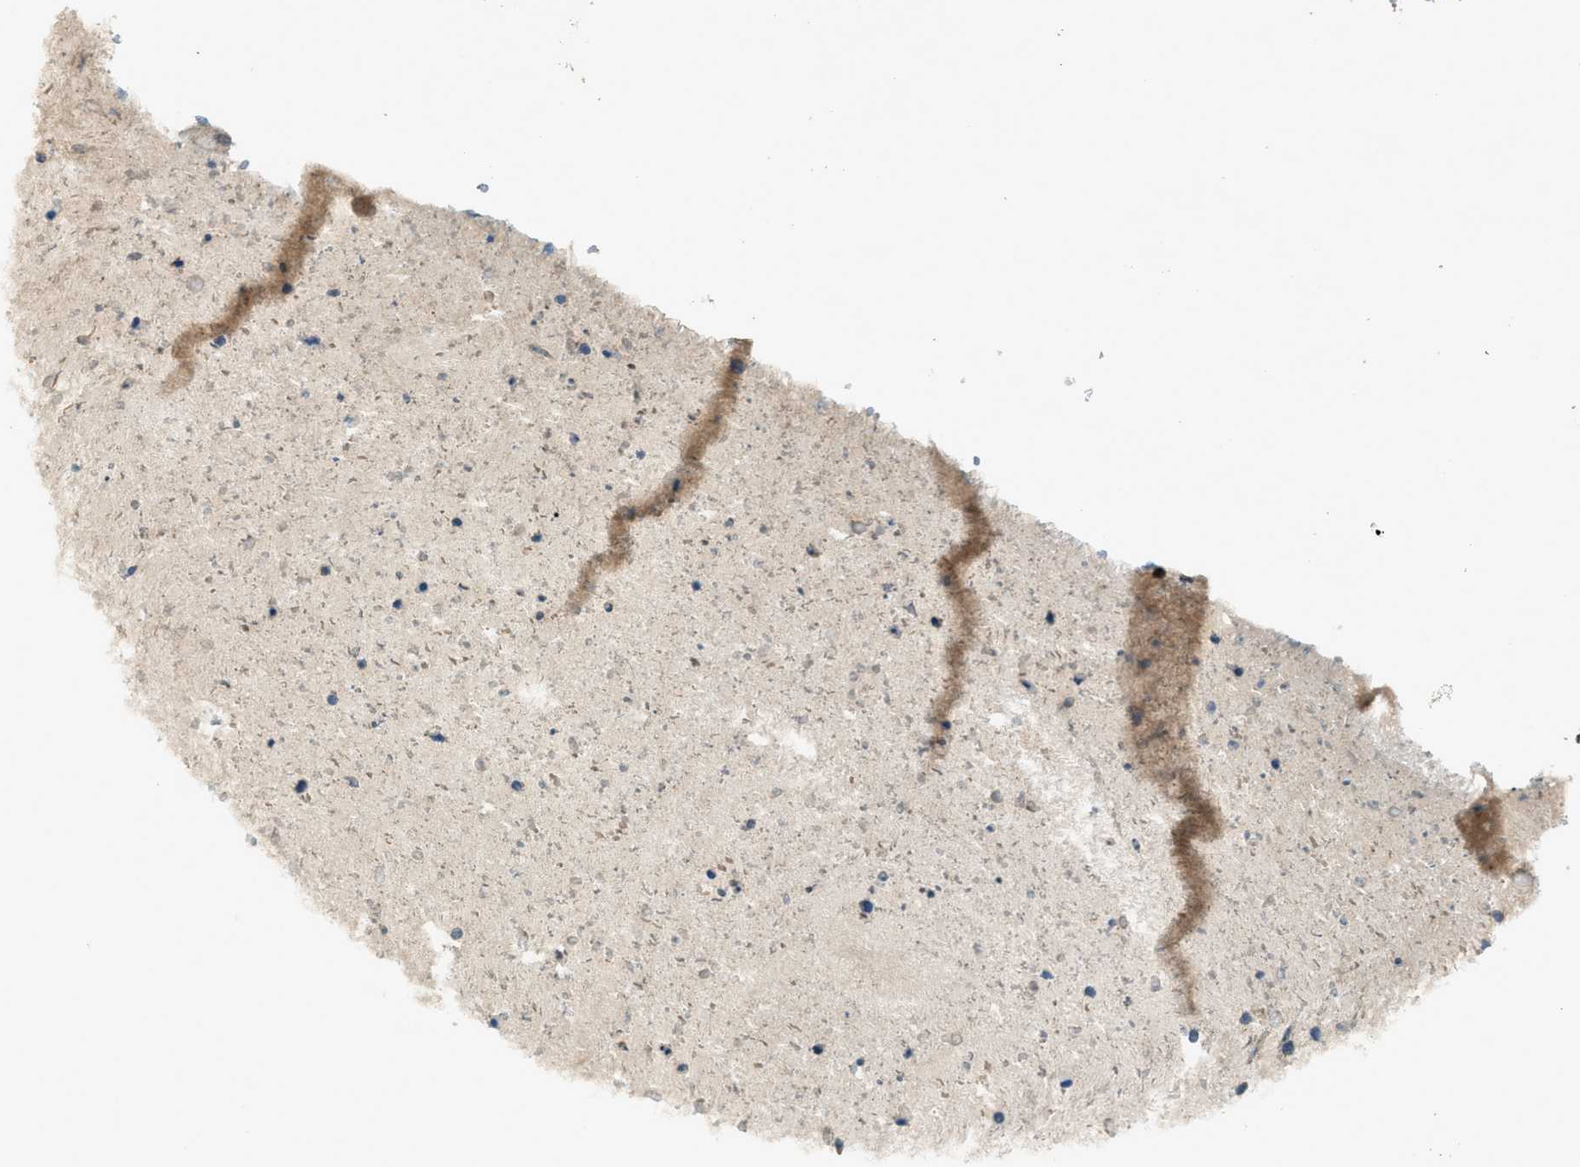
{"staining": {"intensity": "weak", "quantity": "25%-75%", "location": "cytoplasmic/membranous"}, "tissue": "bronchus", "cell_type": "Respiratory epithelial cells", "image_type": "normal", "snomed": [{"axis": "morphology", "description": "Normal tissue, NOS"}, {"axis": "morphology", "description": "Adenocarcinoma, NOS"}, {"axis": "morphology", "description": "Adenocarcinoma, metastatic, NOS"}, {"axis": "topography", "description": "Lymph node"}, {"axis": "topography", "description": "Bronchus"}, {"axis": "topography", "description": "Lung"}], "caption": "About 25%-75% of respiratory epithelial cells in normal bronchus reveal weak cytoplasmic/membranous protein expression as visualized by brown immunohistochemical staining.", "gene": "SYNM", "patient": {"sex": "female", "age": 54}}